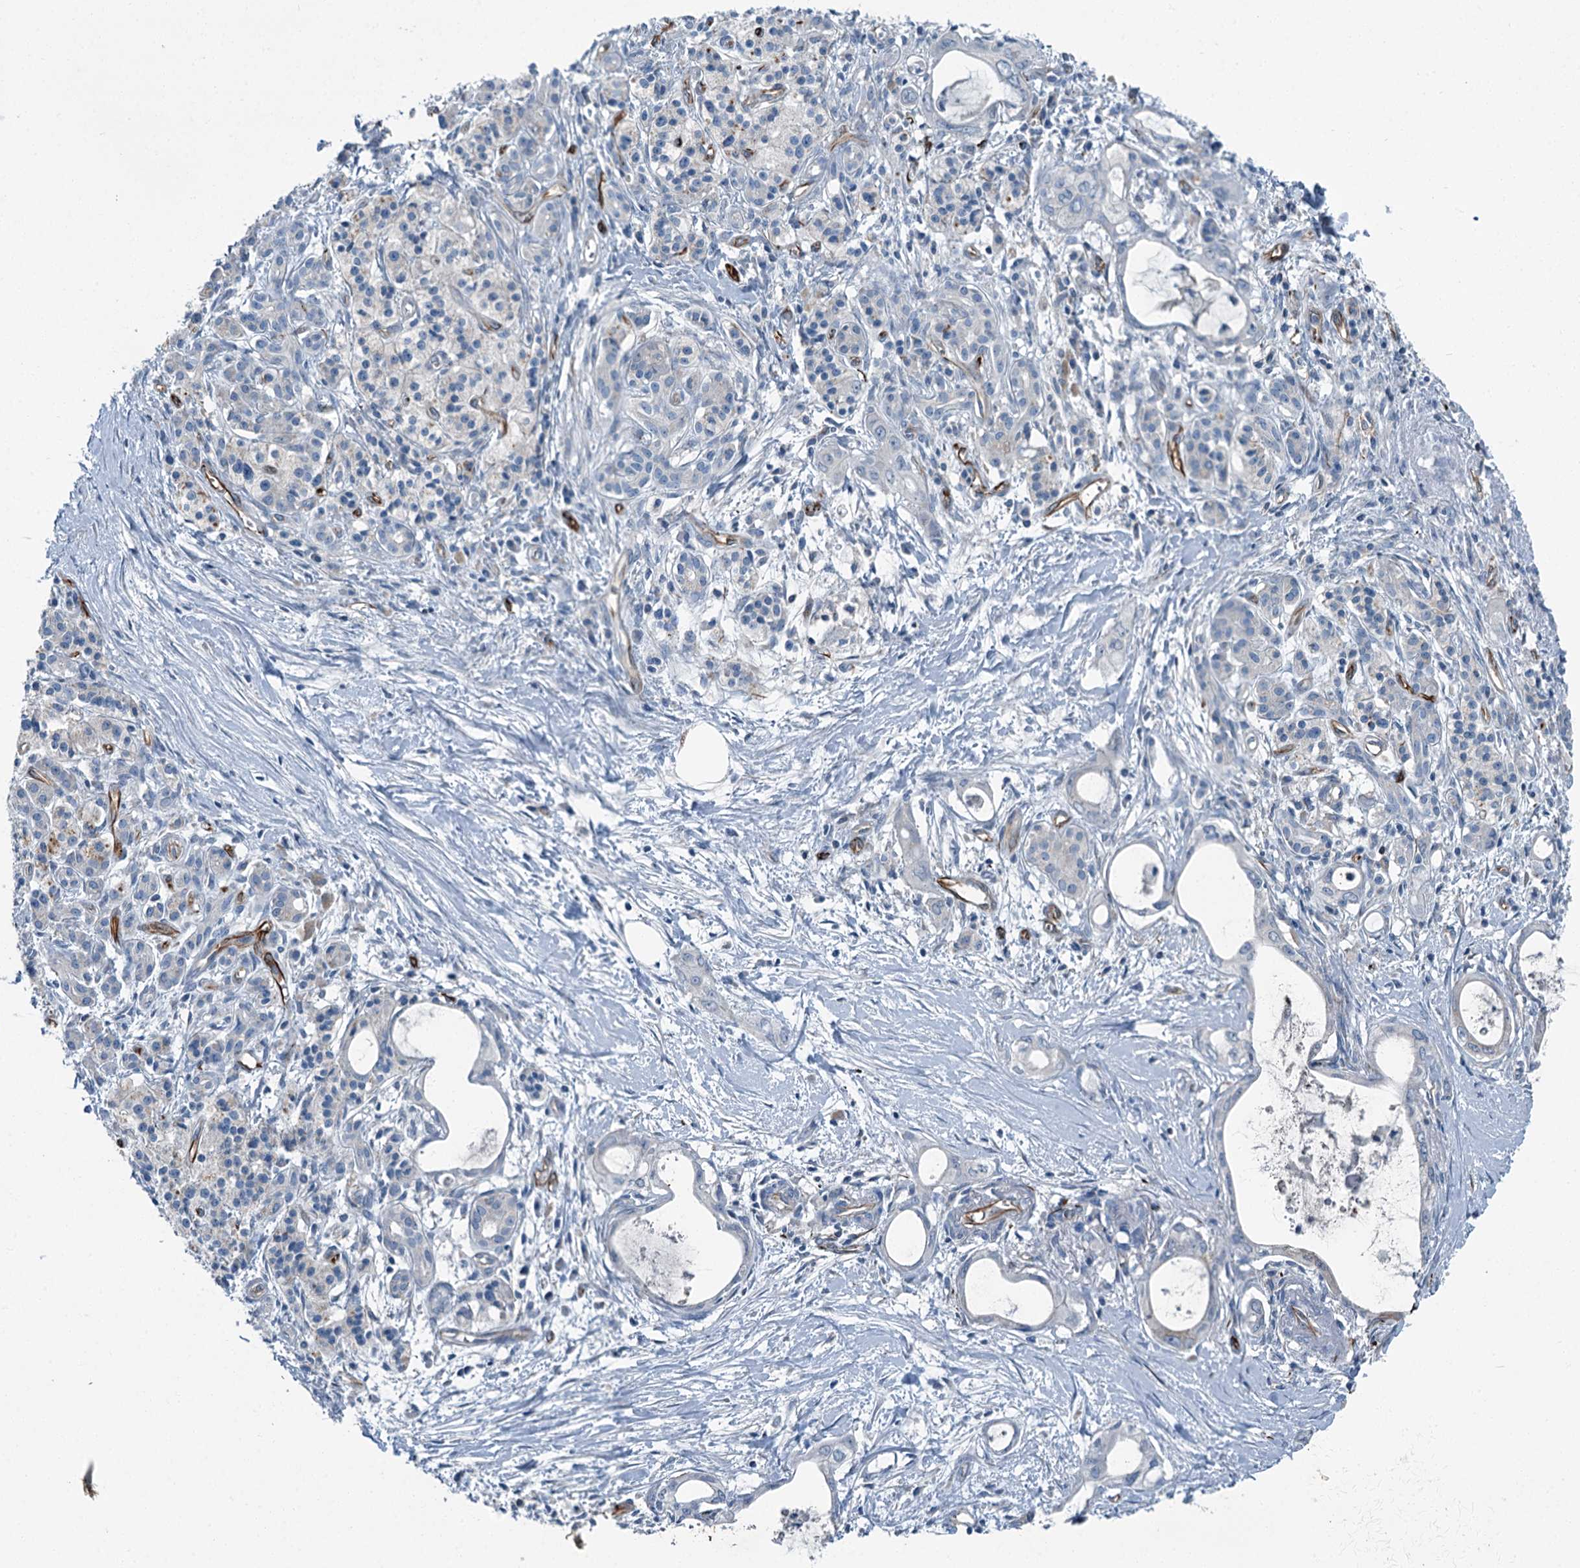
{"staining": {"intensity": "negative", "quantity": "none", "location": "none"}, "tissue": "pancreatic cancer", "cell_type": "Tumor cells", "image_type": "cancer", "snomed": [{"axis": "morphology", "description": "Adenocarcinoma, NOS"}, {"axis": "topography", "description": "Pancreas"}], "caption": "Tumor cells are negative for protein expression in human adenocarcinoma (pancreatic).", "gene": "AXL", "patient": {"sex": "male", "age": 72}}